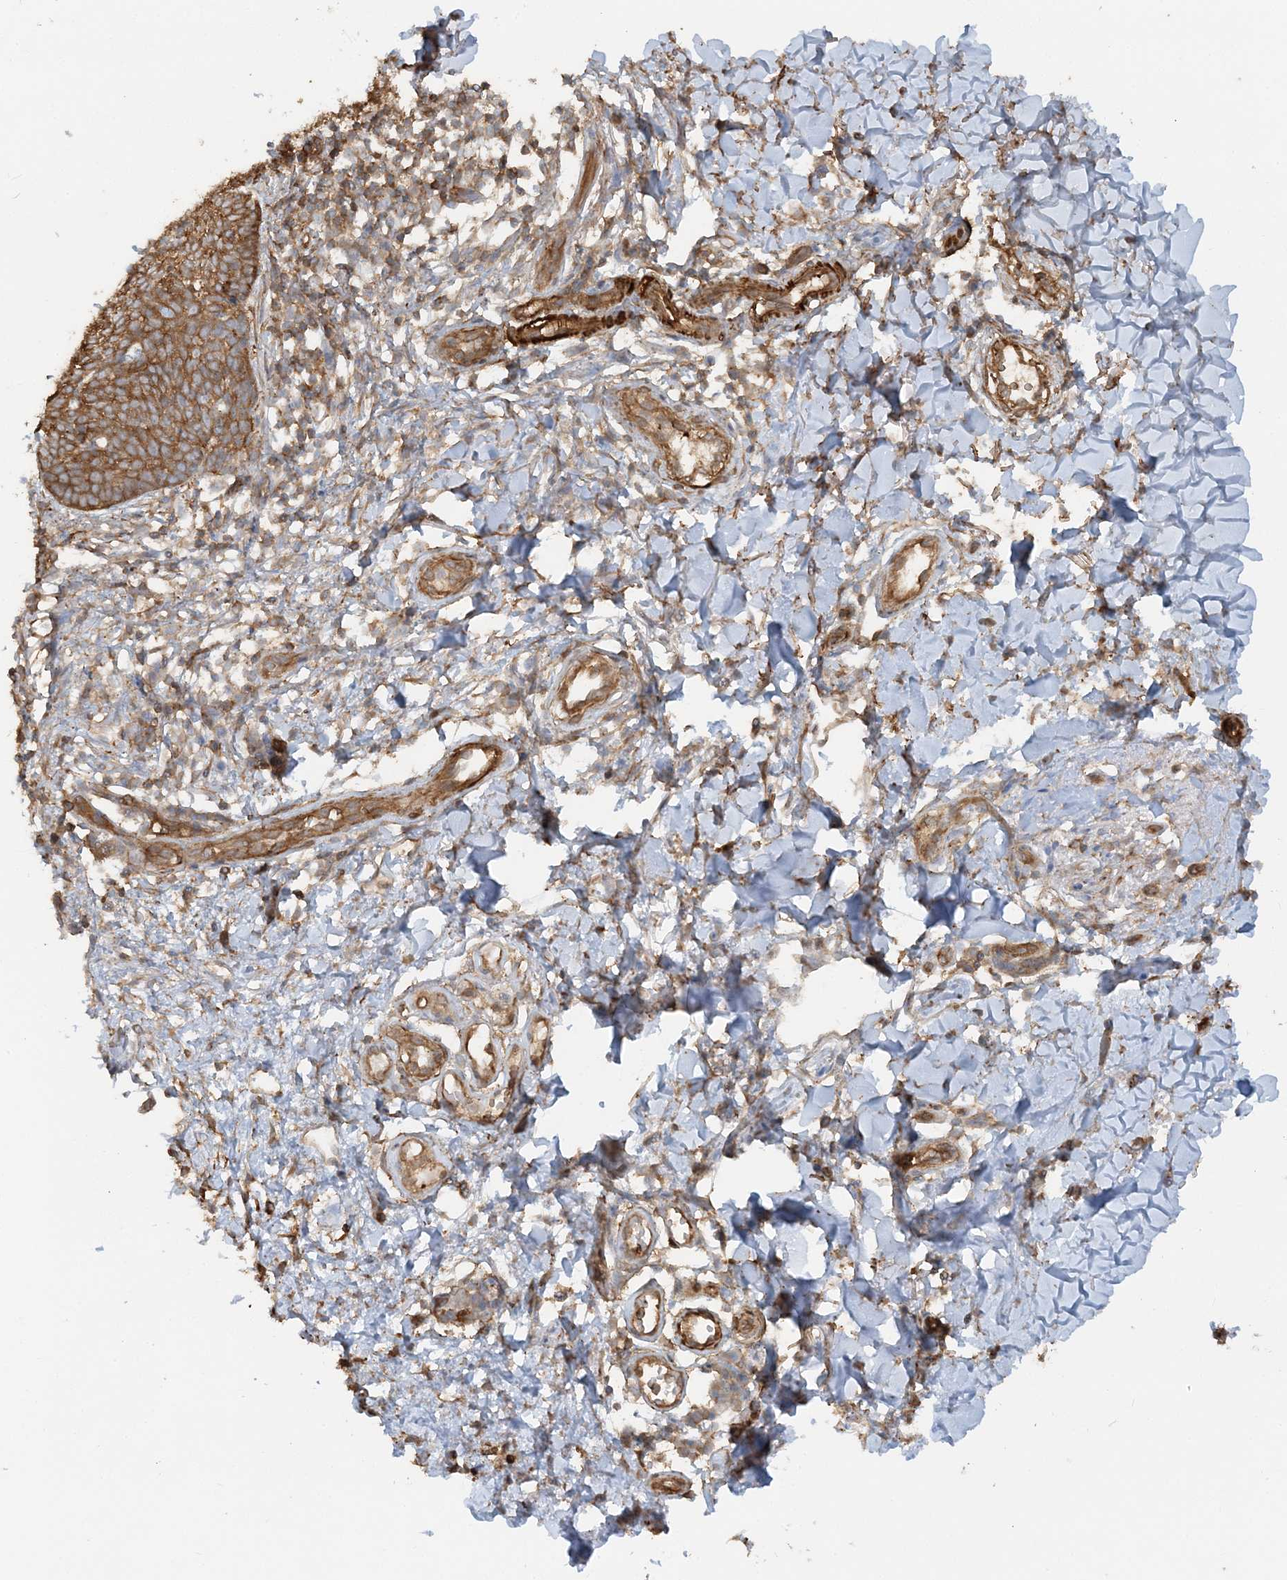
{"staining": {"intensity": "moderate", "quantity": ">75%", "location": "cytoplasmic/membranous"}, "tissue": "skin cancer", "cell_type": "Tumor cells", "image_type": "cancer", "snomed": [{"axis": "morphology", "description": "Basal cell carcinoma"}, {"axis": "topography", "description": "Skin"}], "caption": "Skin basal cell carcinoma tissue reveals moderate cytoplasmic/membranous expression in approximately >75% of tumor cells, visualized by immunohistochemistry.", "gene": "DSTN", "patient": {"sex": "female", "age": 64}}